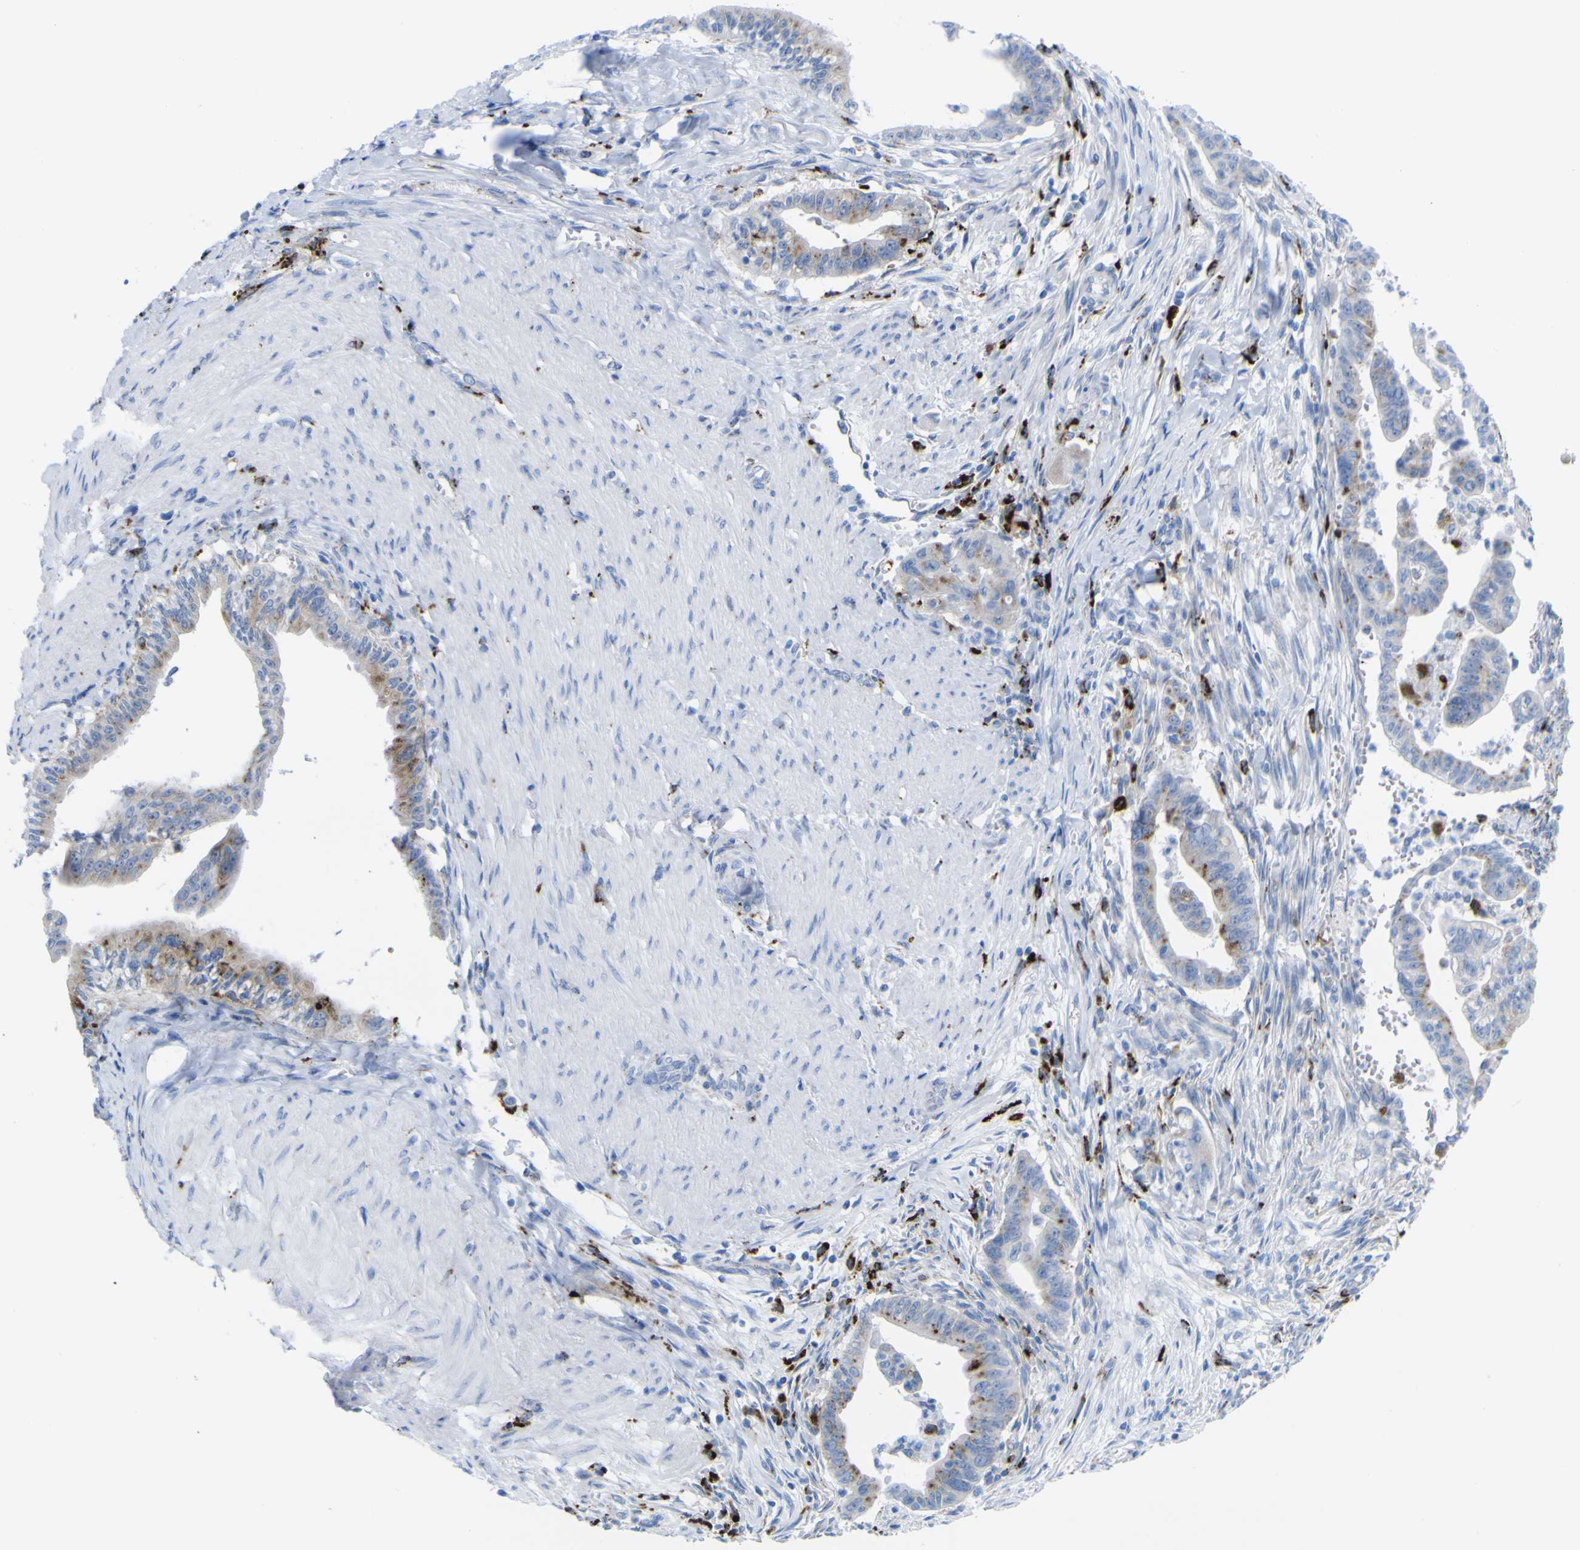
{"staining": {"intensity": "moderate", "quantity": "25%-75%", "location": "cytoplasmic/membranous"}, "tissue": "pancreatic cancer", "cell_type": "Tumor cells", "image_type": "cancer", "snomed": [{"axis": "morphology", "description": "Adenocarcinoma, NOS"}, {"axis": "topography", "description": "Pancreas"}], "caption": "Adenocarcinoma (pancreatic) stained with IHC demonstrates moderate cytoplasmic/membranous expression in approximately 25%-75% of tumor cells.", "gene": "PLD3", "patient": {"sex": "male", "age": 70}}